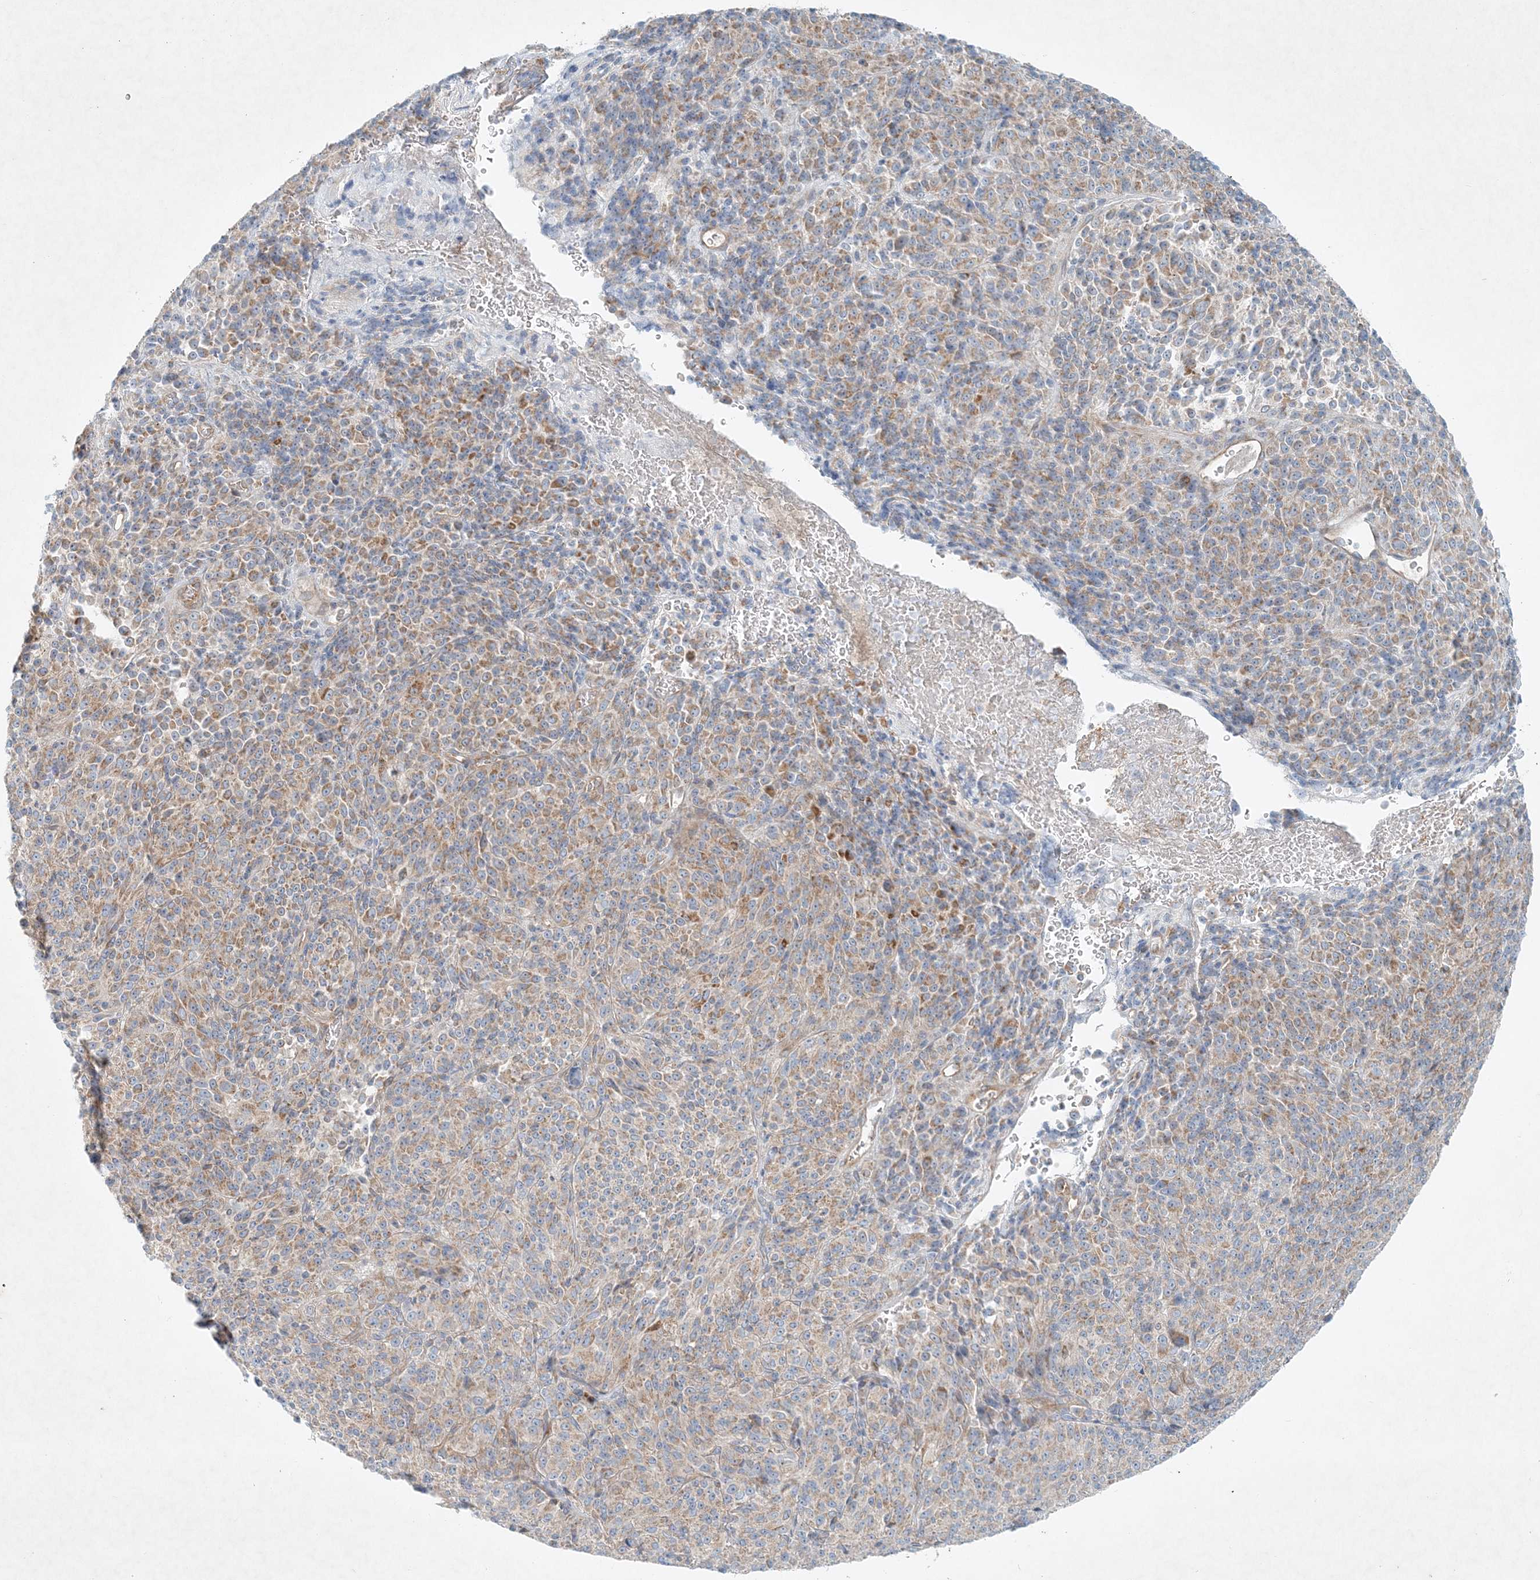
{"staining": {"intensity": "moderate", "quantity": ">75%", "location": "cytoplasmic/membranous"}, "tissue": "melanoma", "cell_type": "Tumor cells", "image_type": "cancer", "snomed": [{"axis": "morphology", "description": "Malignant melanoma, Metastatic site"}, {"axis": "topography", "description": "Brain"}], "caption": "A histopathology image of melanoma stained for a protein displays moderate cytoplasmic/membranous brown staining in tumor cells. Using DAB (3,3'-diaminobenzidine) (brown) and hematoxylin (blue) stains, captured at high magnification using brightfield microscopy.", "gene": "STK11IP", "patient": {"sex": "female", "age": 56}}